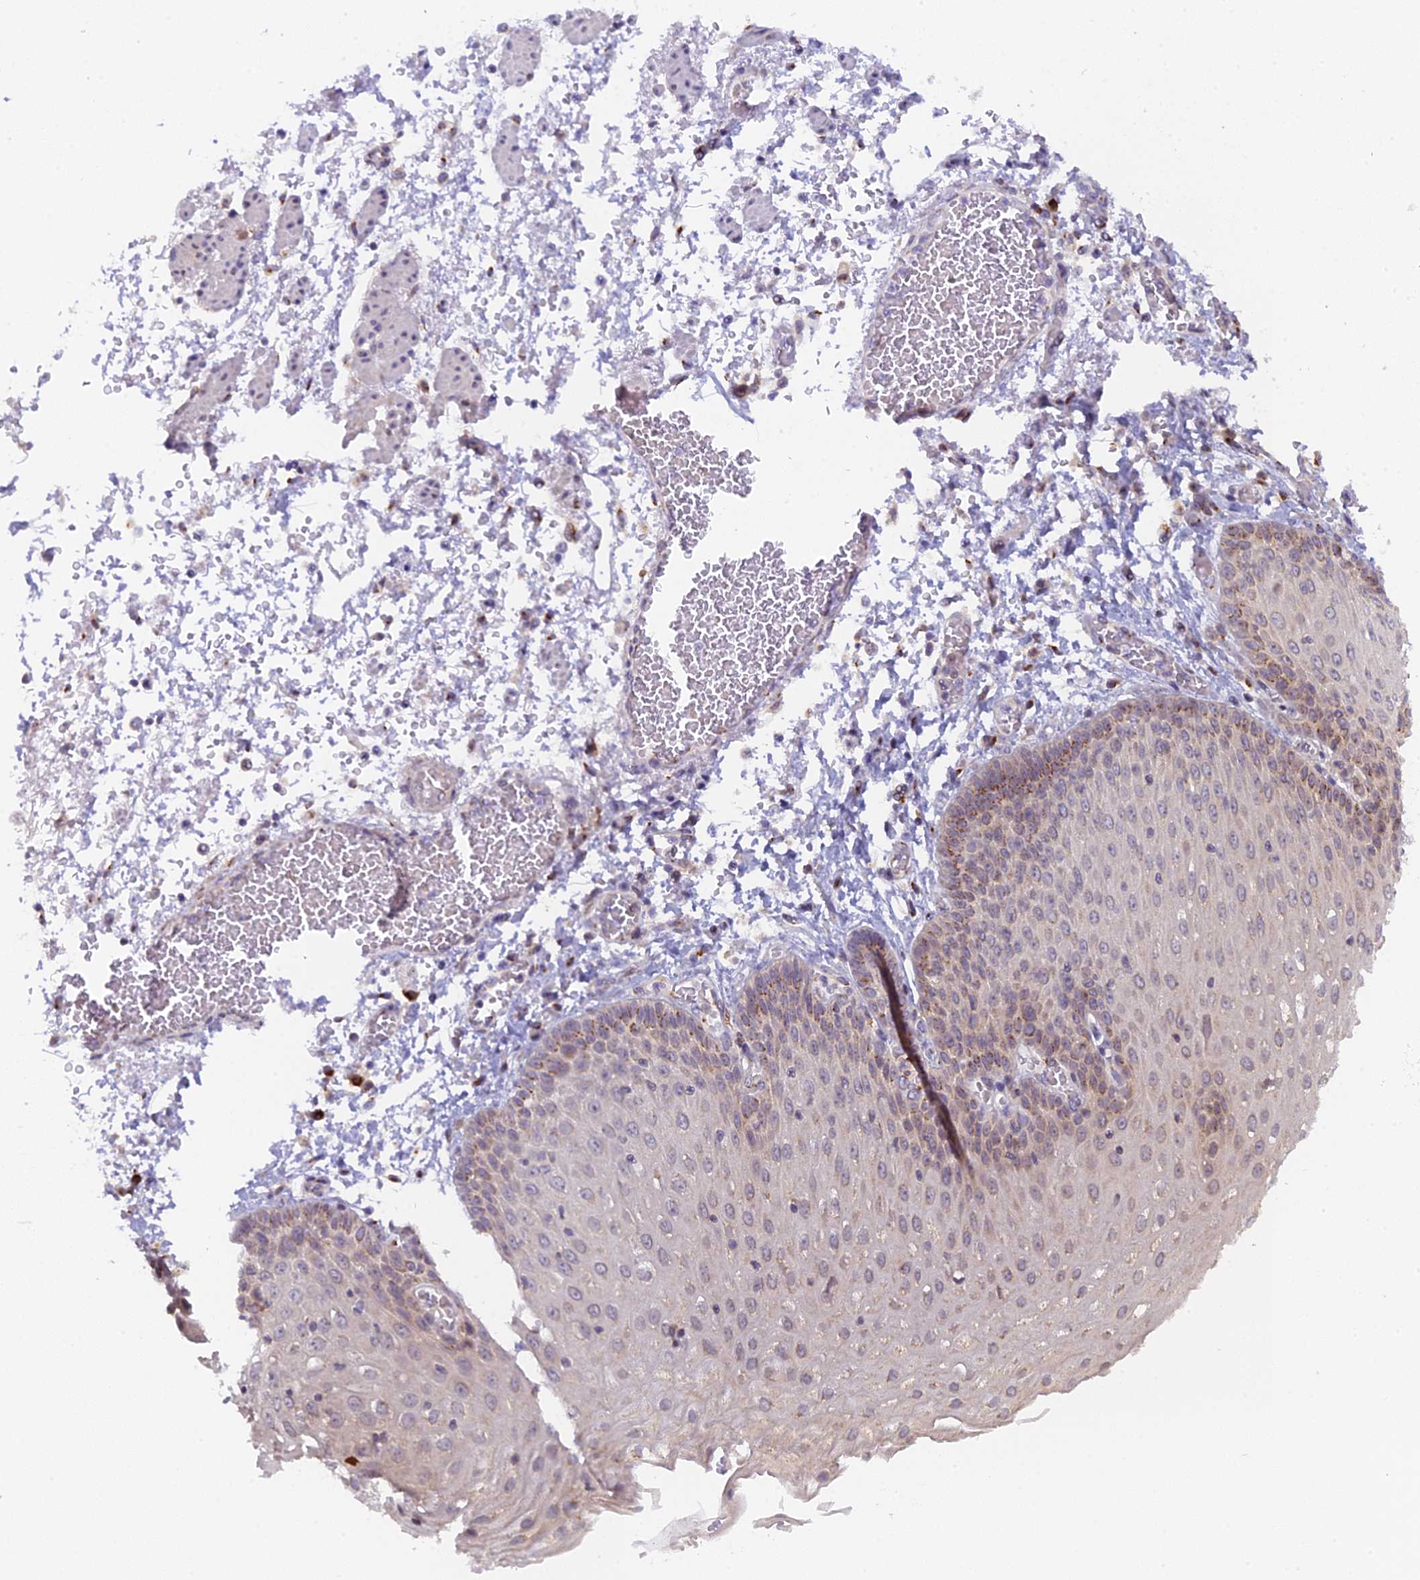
{"staining": {"intensity": "moderate", "quantity": "25%-75%", "location": "cytoplasmic/membranous"}, "tissue": "esophagus", "cell_type": "Squamous epithelial cells", "image_type": "normal", "snomed": [{"axis": "morphology", "description": "Normal tissue, NOS"}, {"axis": "topography", "description": "Esophagus"}], "caption": "This histopathology image reveals immunohistochemistry staining of normal human esophagus, with medium moderate cytoplasmic/membranous positivity in about 25%-75% of squamous epithelial cells.", "gene": "SNX17", "patient": {"sex": "male", "age": 81}}